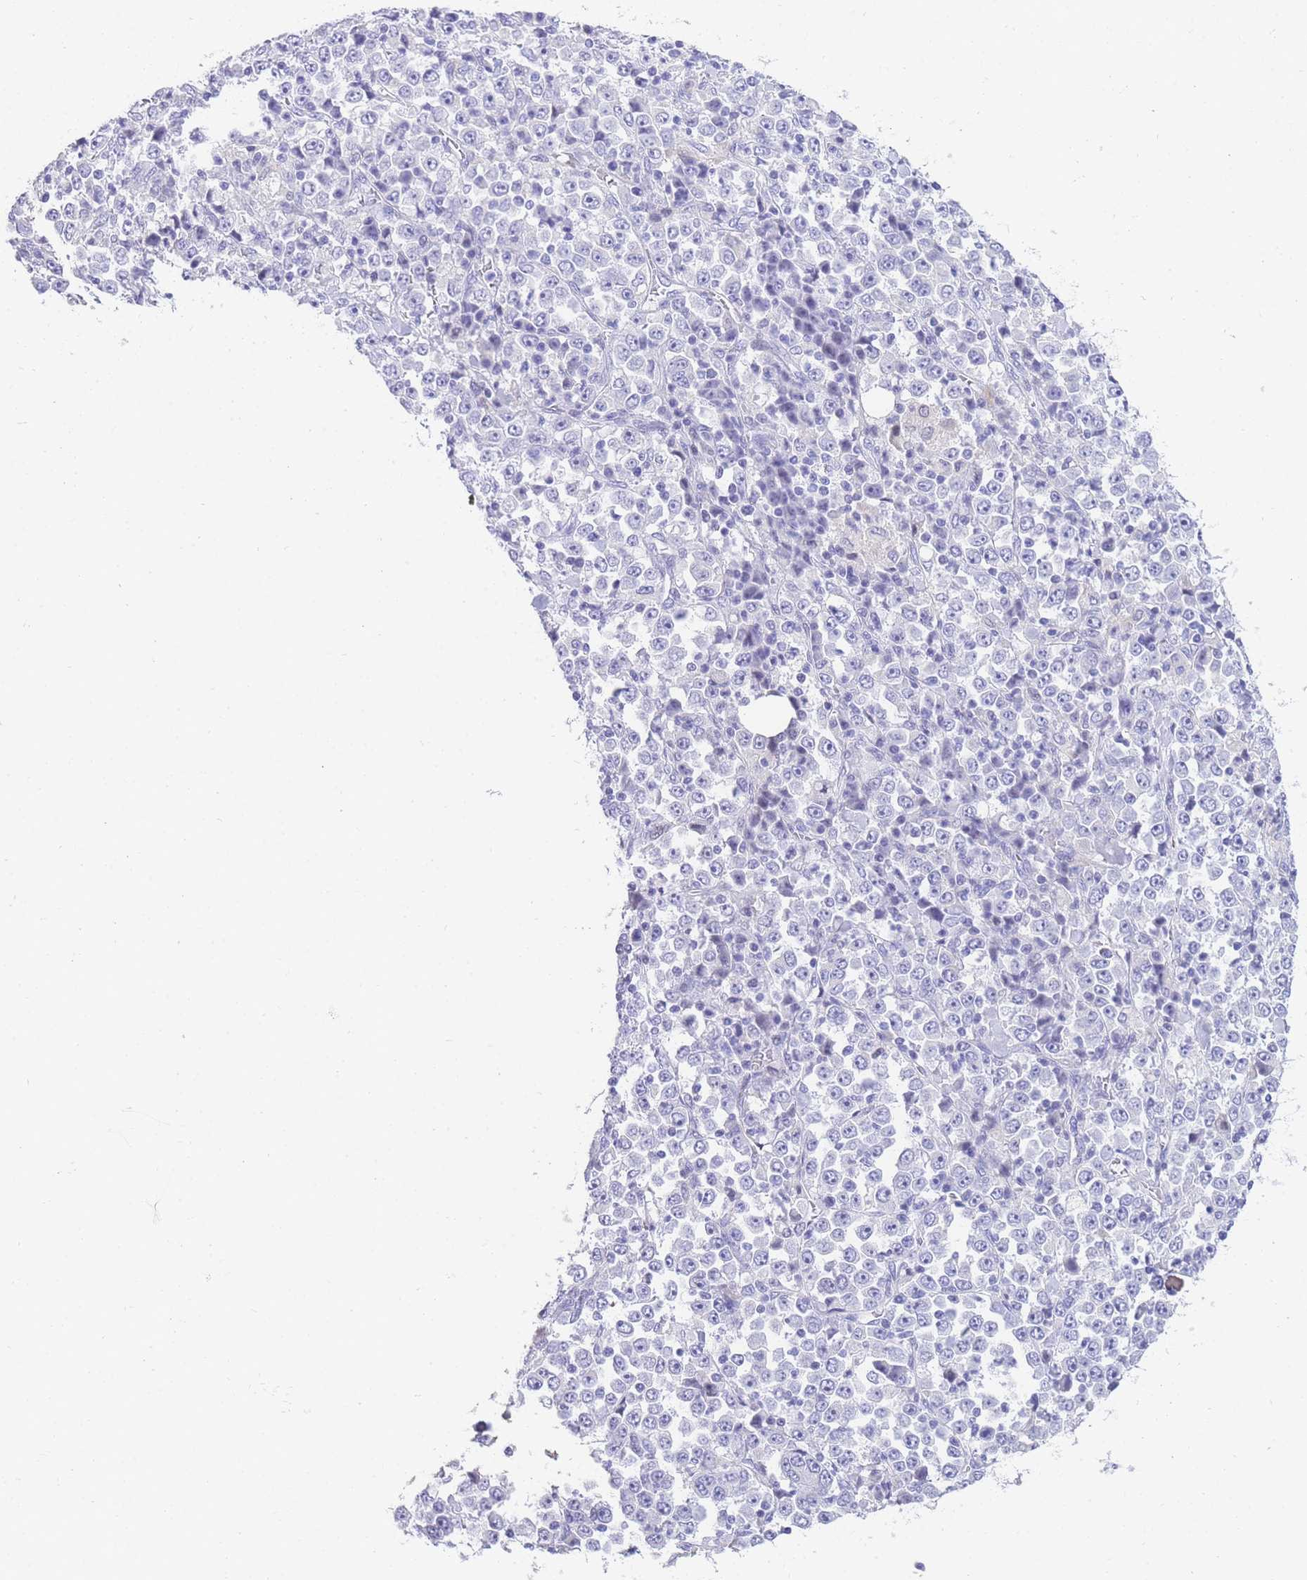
{"staining": {"intensity": "negative", "quantity": "none", "location": "none"}, "tissue": "stomach cancer", "cell_type": "Tumor cells", "image_type": "cancer", "snomed": [{"axis": "morphology", "description": "Normal tissue, NOS"}, {"axis": "morphology", "description": "Adenocarcinoma, NOS"}, {"axis": "topography", "description": "Stomach, upper"}, {"axis": "topography", "description": "Stomach"}], "caption": "IHC photomicrograph of neoplastic tissue: human stomach cancer (adenocarcinoma) stained with DAB (3,3'-diaminobenzidine) demonstrates no significant protein positivity in tumor cells.", "gene": "TIFAB", "patient": {"sex": "male", "age": 59}}